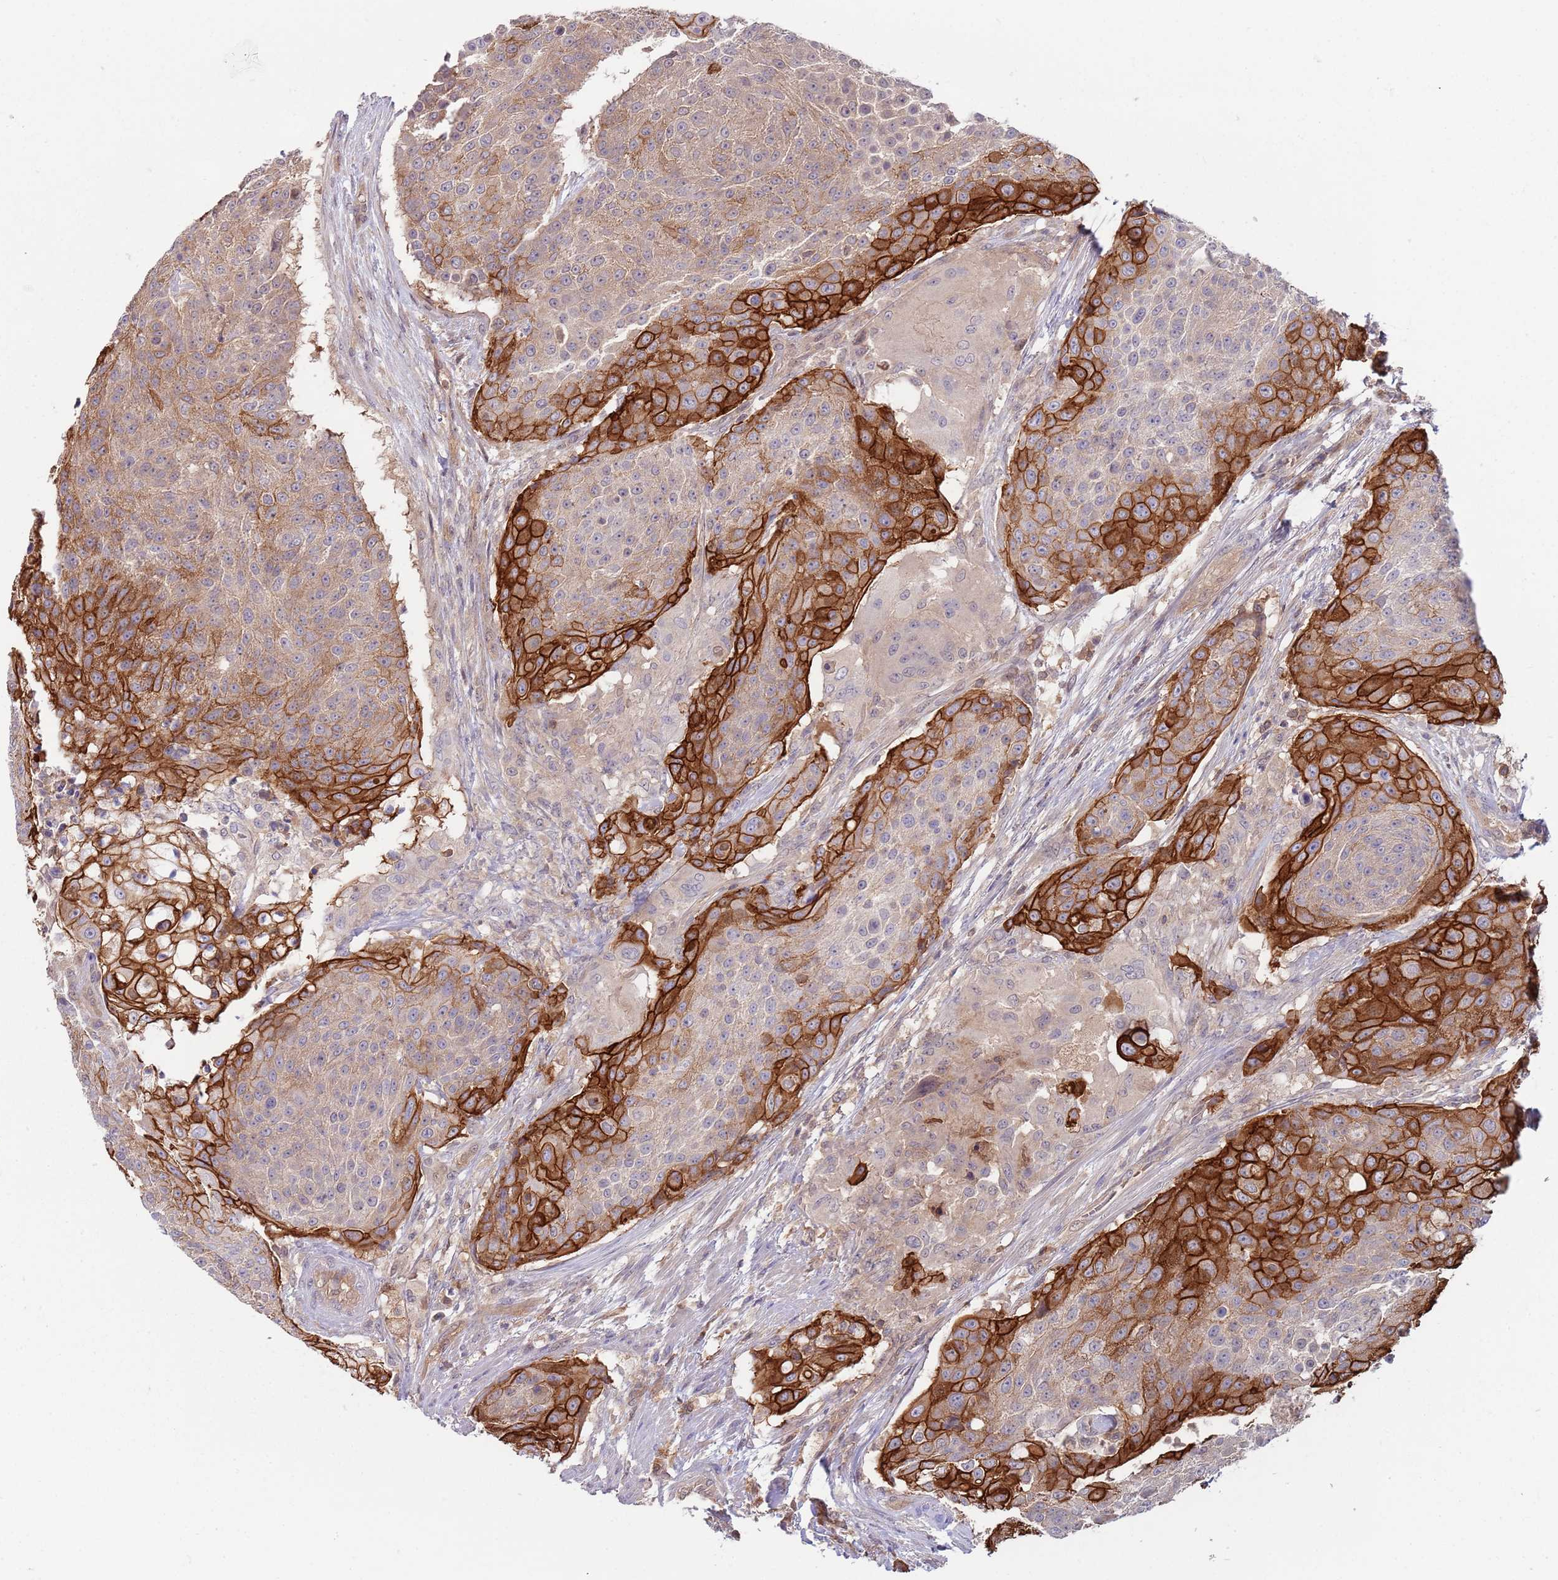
{"staining": {"intensity": "strong", "quantity": "25%-75%", "location": "cytoplasmic/membranous"}, "tissue": "urothelial cancer", "cell_type": "Tumor cells", "image_type": "cancer", "snomed": [{"axis": "morphology", "description": "Urothelial carcinoma, High grade"}, {"axis": "topography", "description": "Urinary bladder"}], "caption": "Tumor cells display strong cytoplasmic/membranous staining in about 25%-75% of cells in urothelial cancer. (brown staining indicates protein expression, while blue staining denotes nuclei).", "gene": "GSDMD", "patient": {"sex": "female", "age": 63}}